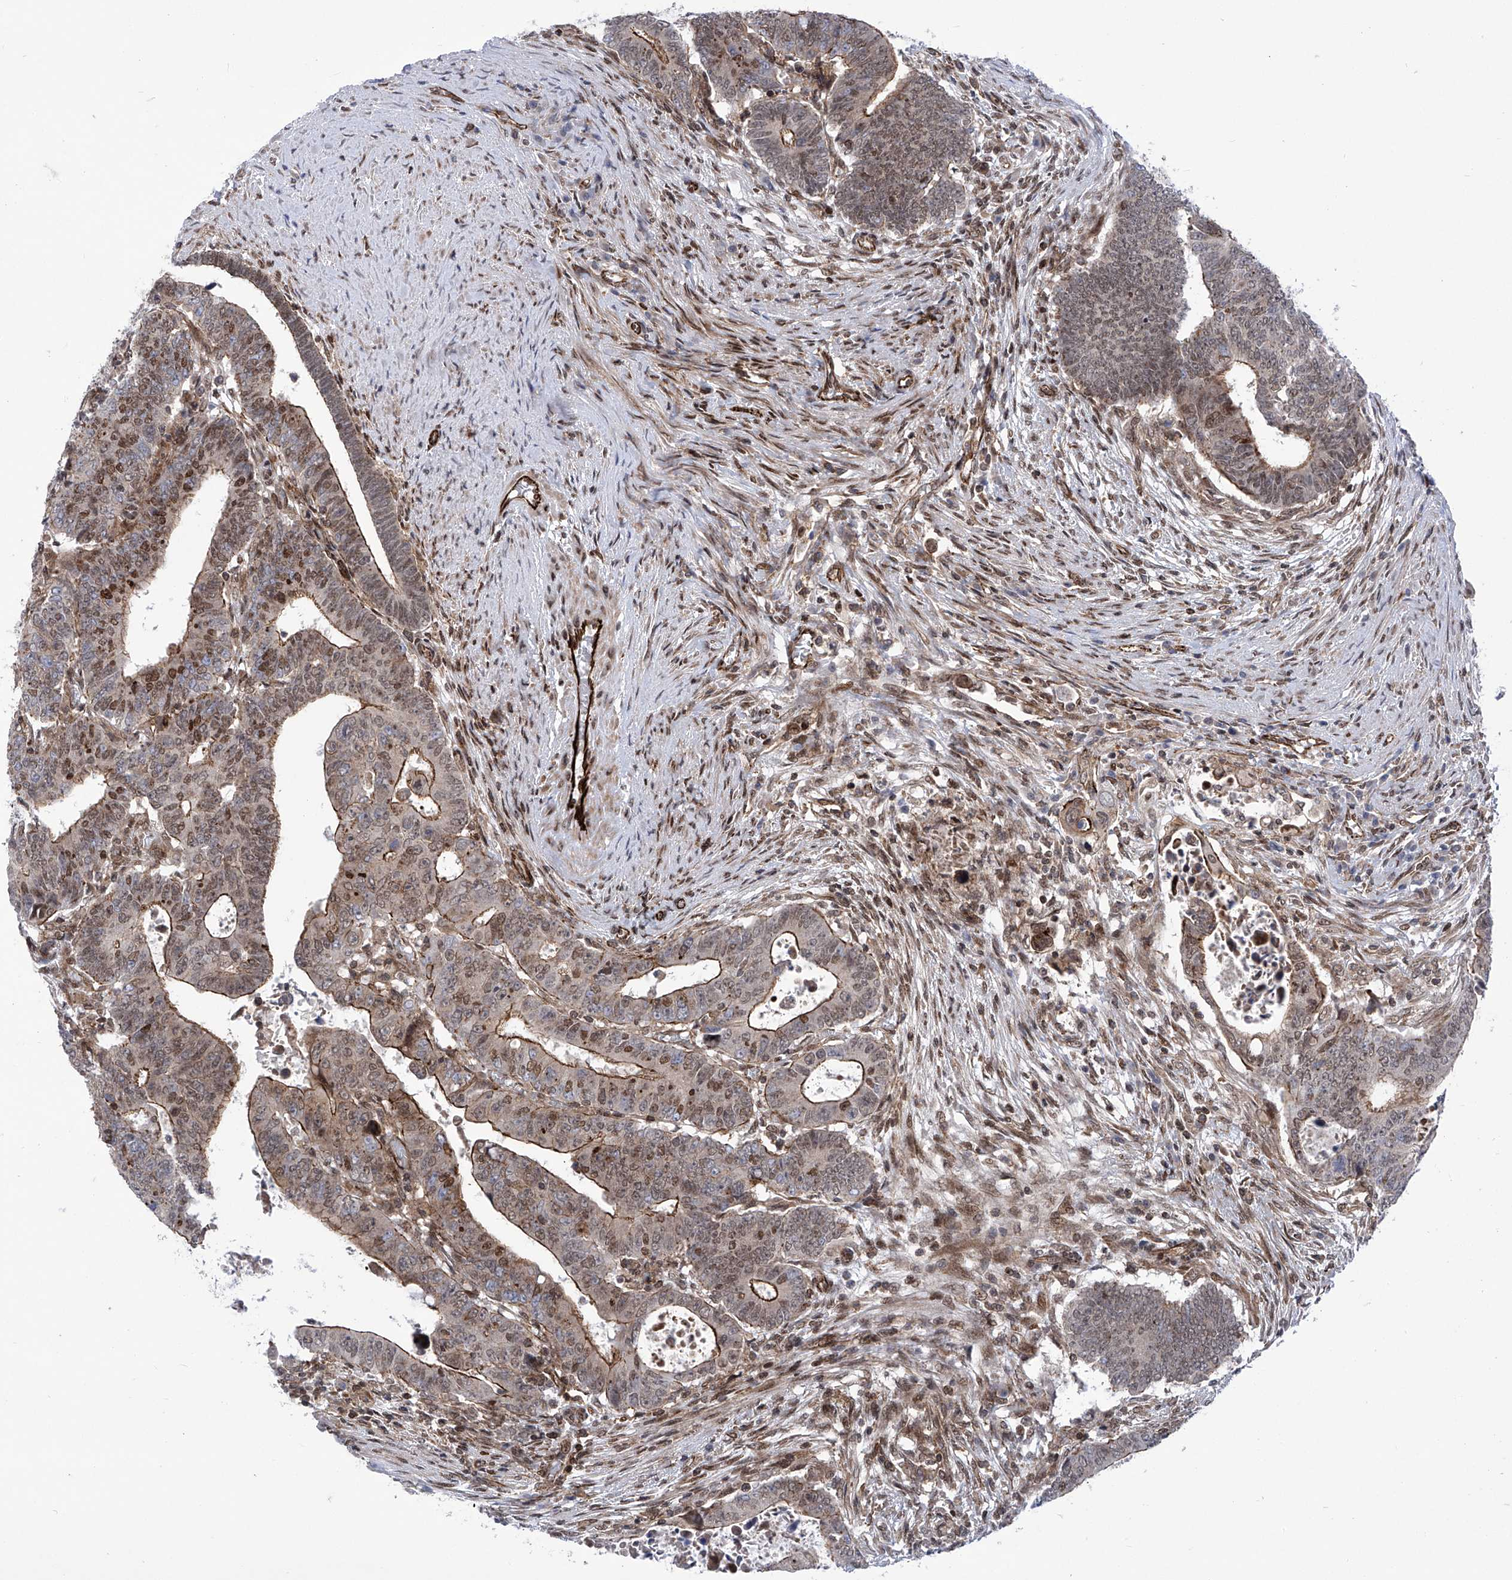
{"staining": {"intensity": "moderate", "quantity": ">75%", "location": "cytoplasmic/membranous,nuclear"}, "tissue": "colorectal cancer", "cell_type": "Tumor cells", "image_type": "cancer", "snomed": [{"axis": "morphology", "description": "Normal tissue, NOS"}, {"axis": "morphology", "description": "Adenocarcinoma, NOS"}, {"axis": "topography", "description": "Rectum"}], "caption": "Immunohistochemical staining of human colorectal cancer exhibits medium levels of moderate cytoplasmic/membranous and nuclear staining in approximately >75% of tumor cells. The staining is performed using DAB brown chromogen to label protein expression. The nuclei are counter-stained blue using hematoxylin.", "gene": "CEP290", "patient": {"sex": "female", "age": 65}}